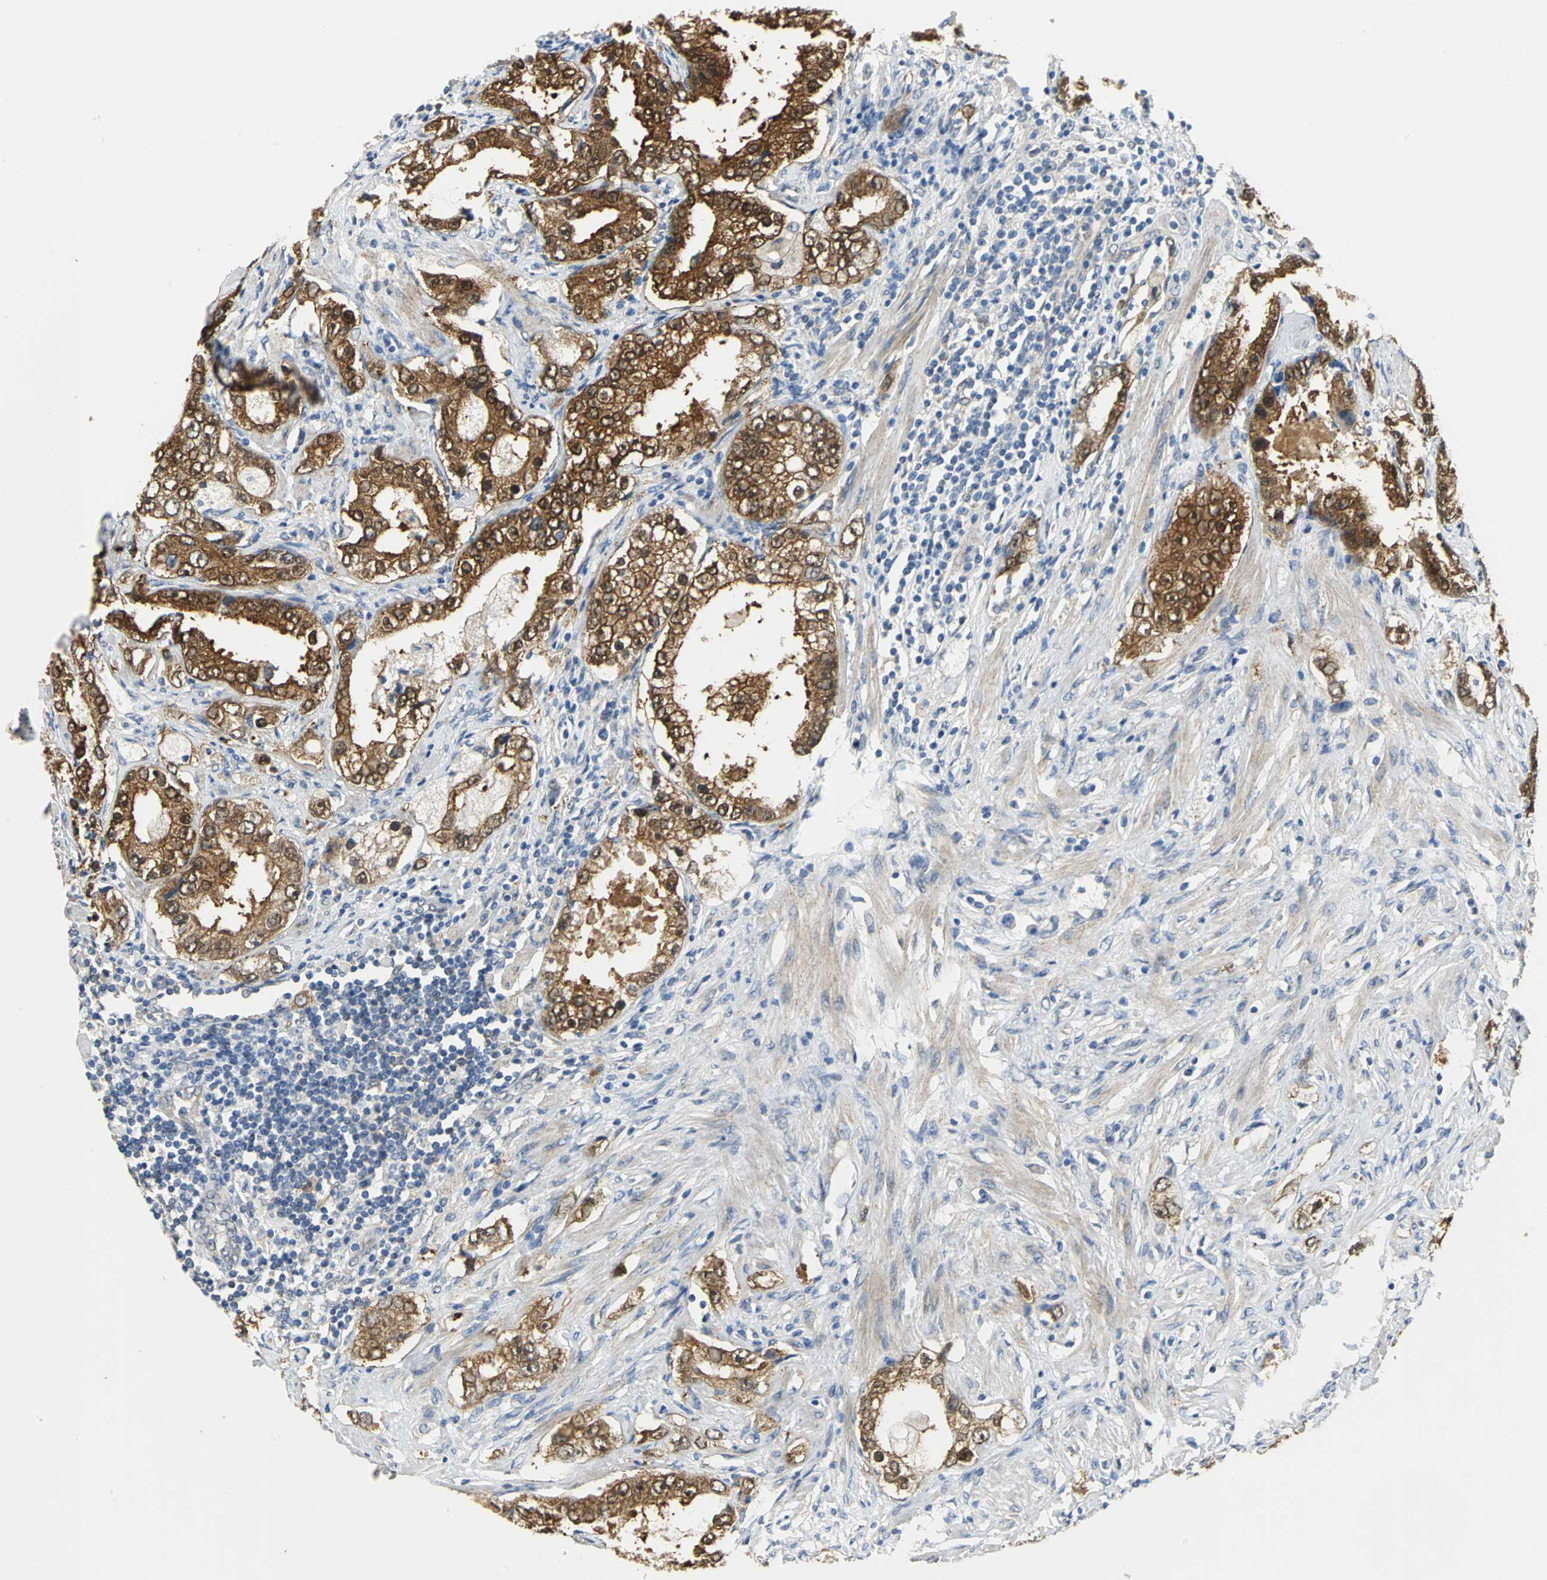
{"staining": {"intensity": "moderate", "quantity": ">75%", "location": "cytoplasmic/membranous"}, "tissue": "prostate cancer", "cell_type": "Tumor cells", "image_type": "cancer", "snomed": [{"axis": "morphology", "description": "Adenocarcinoma, High grade"}, {"axis": "topography", "description": "Prostate"}], "caption": "An IHC histopathology image of tumor tissue is shown. Protein staining in brown highlights moderate cytoplasmic/membranous positivity in prostate high-grade adenocarcinoma within tumor cells. The staining was performed using DAB (3,3'-diaminobenzidine) to visualize the protein expression in brown, while the nuclei were stained in blue with hematoxylin (Magnification: 20x).", "gene": "PGM3", "patient": {"sex": "male", "age": 63}}